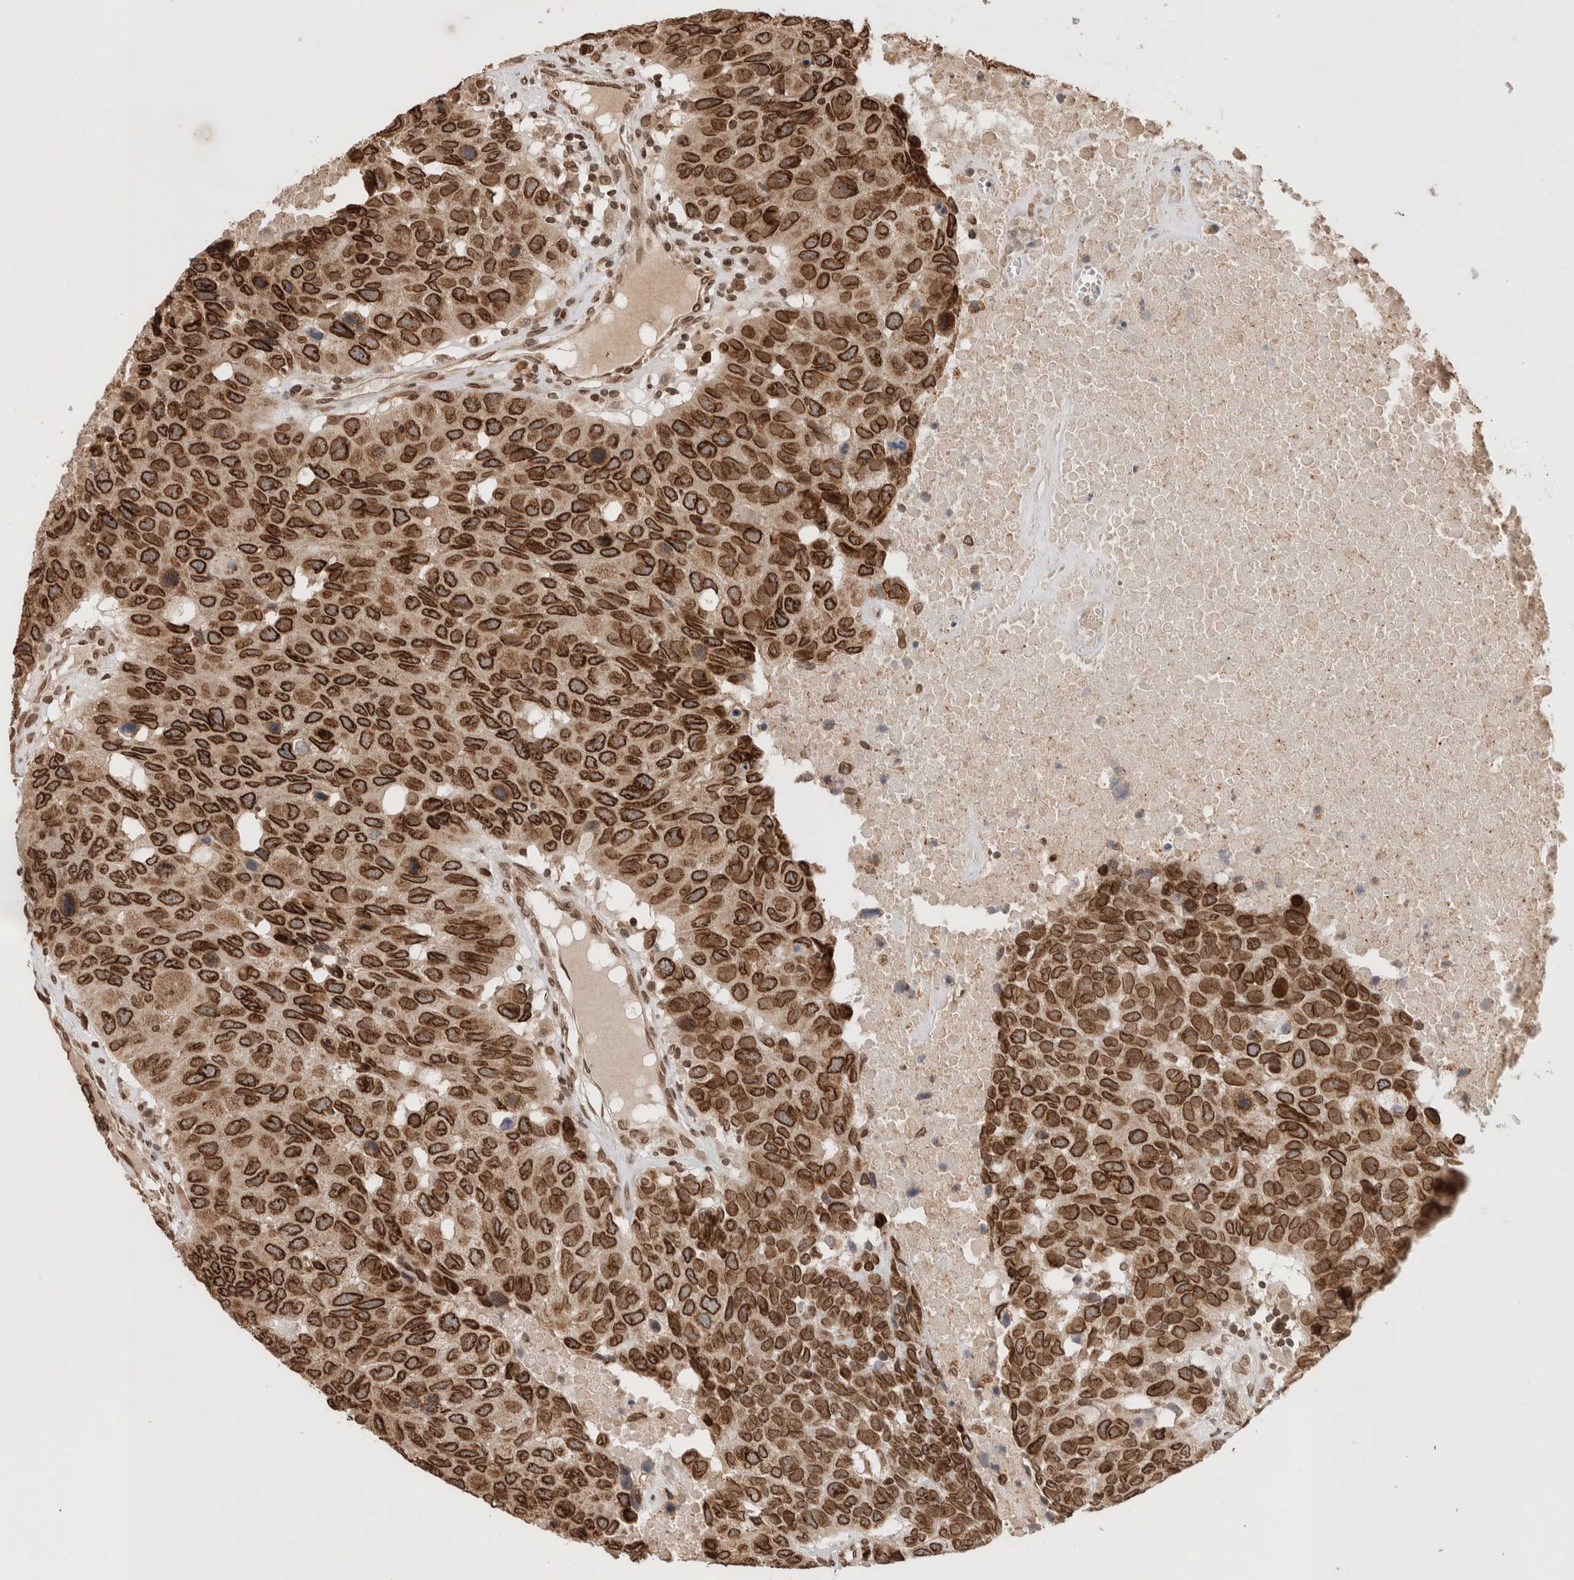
{"staining": {"intensity": "strong", "quantity": ">75%", "location": "cytoplasmic/membranous,nuclear"}, "tissue": "head and neck cancer", "cell_type": "Tumor cells", "image_type": "cancer", "snomed": [{"axis": "morphology", "description": "Squamous cell carcinoma, NOS"}, {"axis": "topography", "description": "Head-Neck"}], "caption": "Protein expression analysis of head and neck cancer reveals strong cytoplasmic/membranous and nuclear staining in about >75% of tumor cells. Immunohistochemistry stains the protein in brown and the nuclei are stained blue.", "gene": "TPR", "patient": {"sex": "male", "age": 66}}